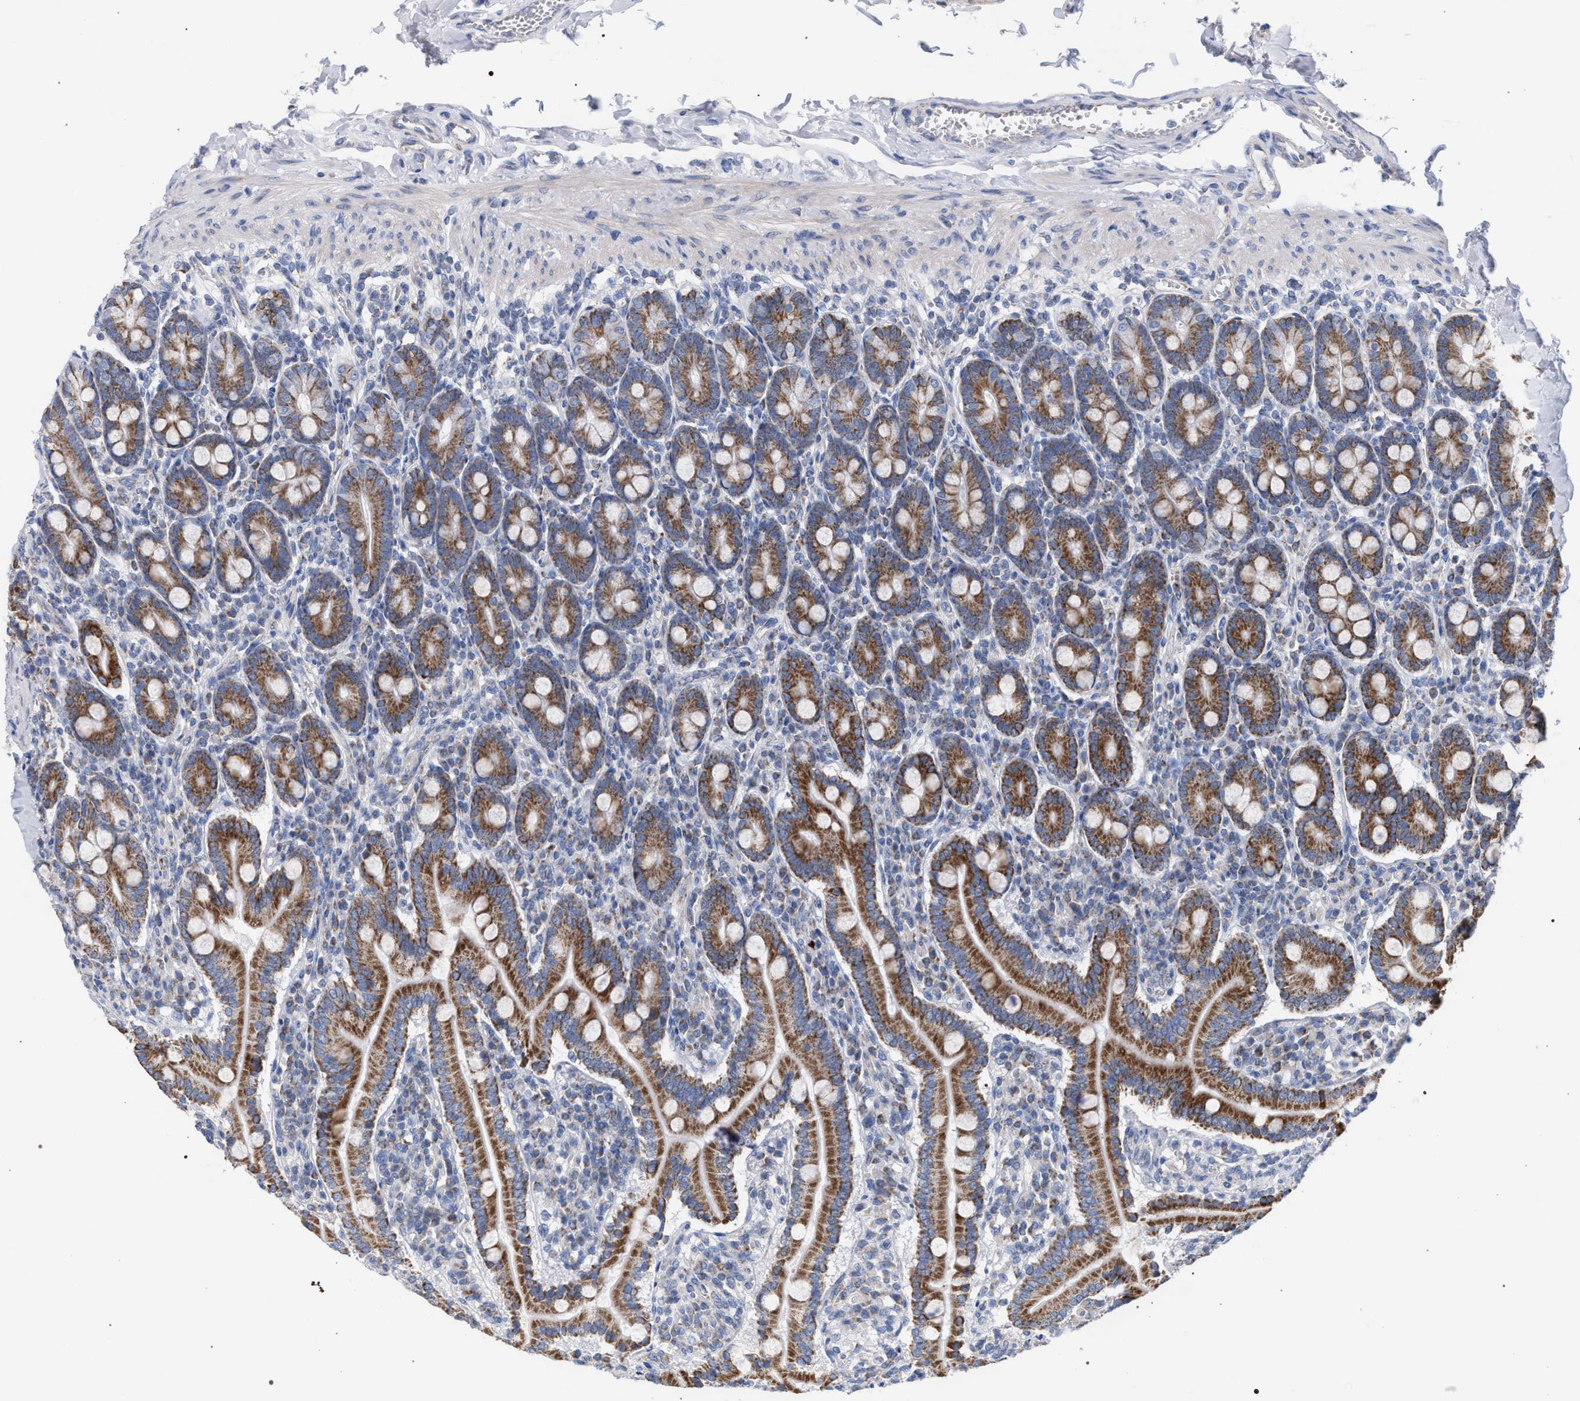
{"staining": {"intensity": "moderate", "quantity": ">75%", "location": "cytoplasmic/membranous"}, "tissue": "duodenum", "cell_type": "Glandular cells", "image_type": "normal", "snomed": [{"axis": "morphology", "description": "Normal tissue, NOS"}, {"axis": "topography", "description": "Duodenum"}], "caption": "A medium amount of moderate cytoplasmic/membranous positivity is present in approximately >75% of glandular cells in unremarkable duodenum. The protein is shown in brown color, while the nuclei are stained blue.", "gene": "ECI2", "patient": {"sex": "male", "age": 50}}